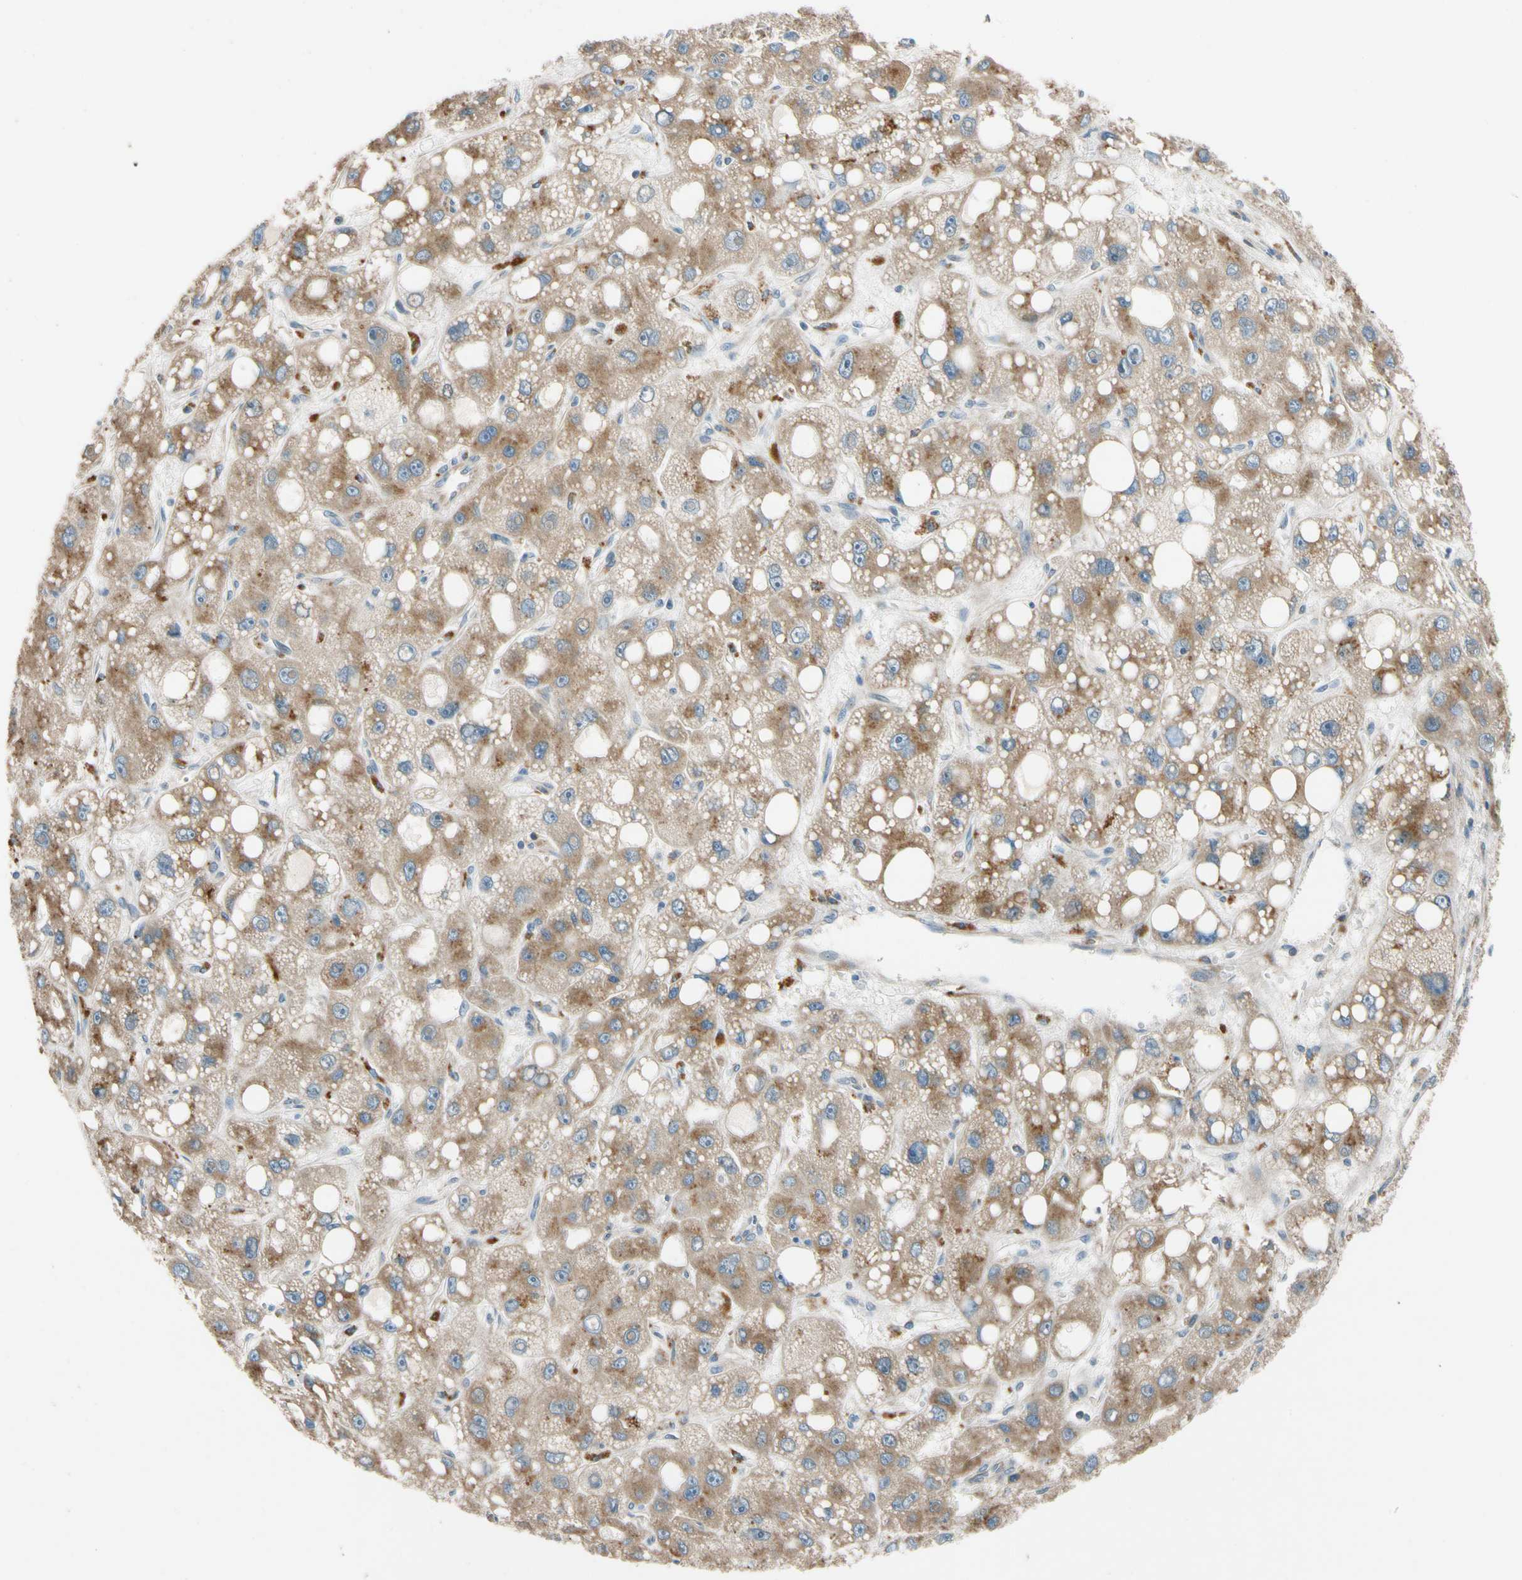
{"staining": {"intensity": "moderate", "quantity": ">75%", "location": "cytoplasmic/membranous"}, "tissue": "liver cancer", "cell_type": "Tumor cells", "image_type": "cancer", "snomed": [{"axis": "morphology", "description": "Carcinoma, Hepatocellular, NOS"}, {"axis": "topography", "description": "Liver"}], "caption": "A high-resolution photomicrograph shows IHC staining of liver cancer, which demonstrates moderate cytoplasmic/membranous staining in approximately >75% of tumor cells. The staining was performed using DAB to visualize the protein expression in brown, while the nuclei were stained in blue with hematoxylin (Magnification: 20x).", "gene": "MST1R", "patient": {"sex": "male", "age": 55}}